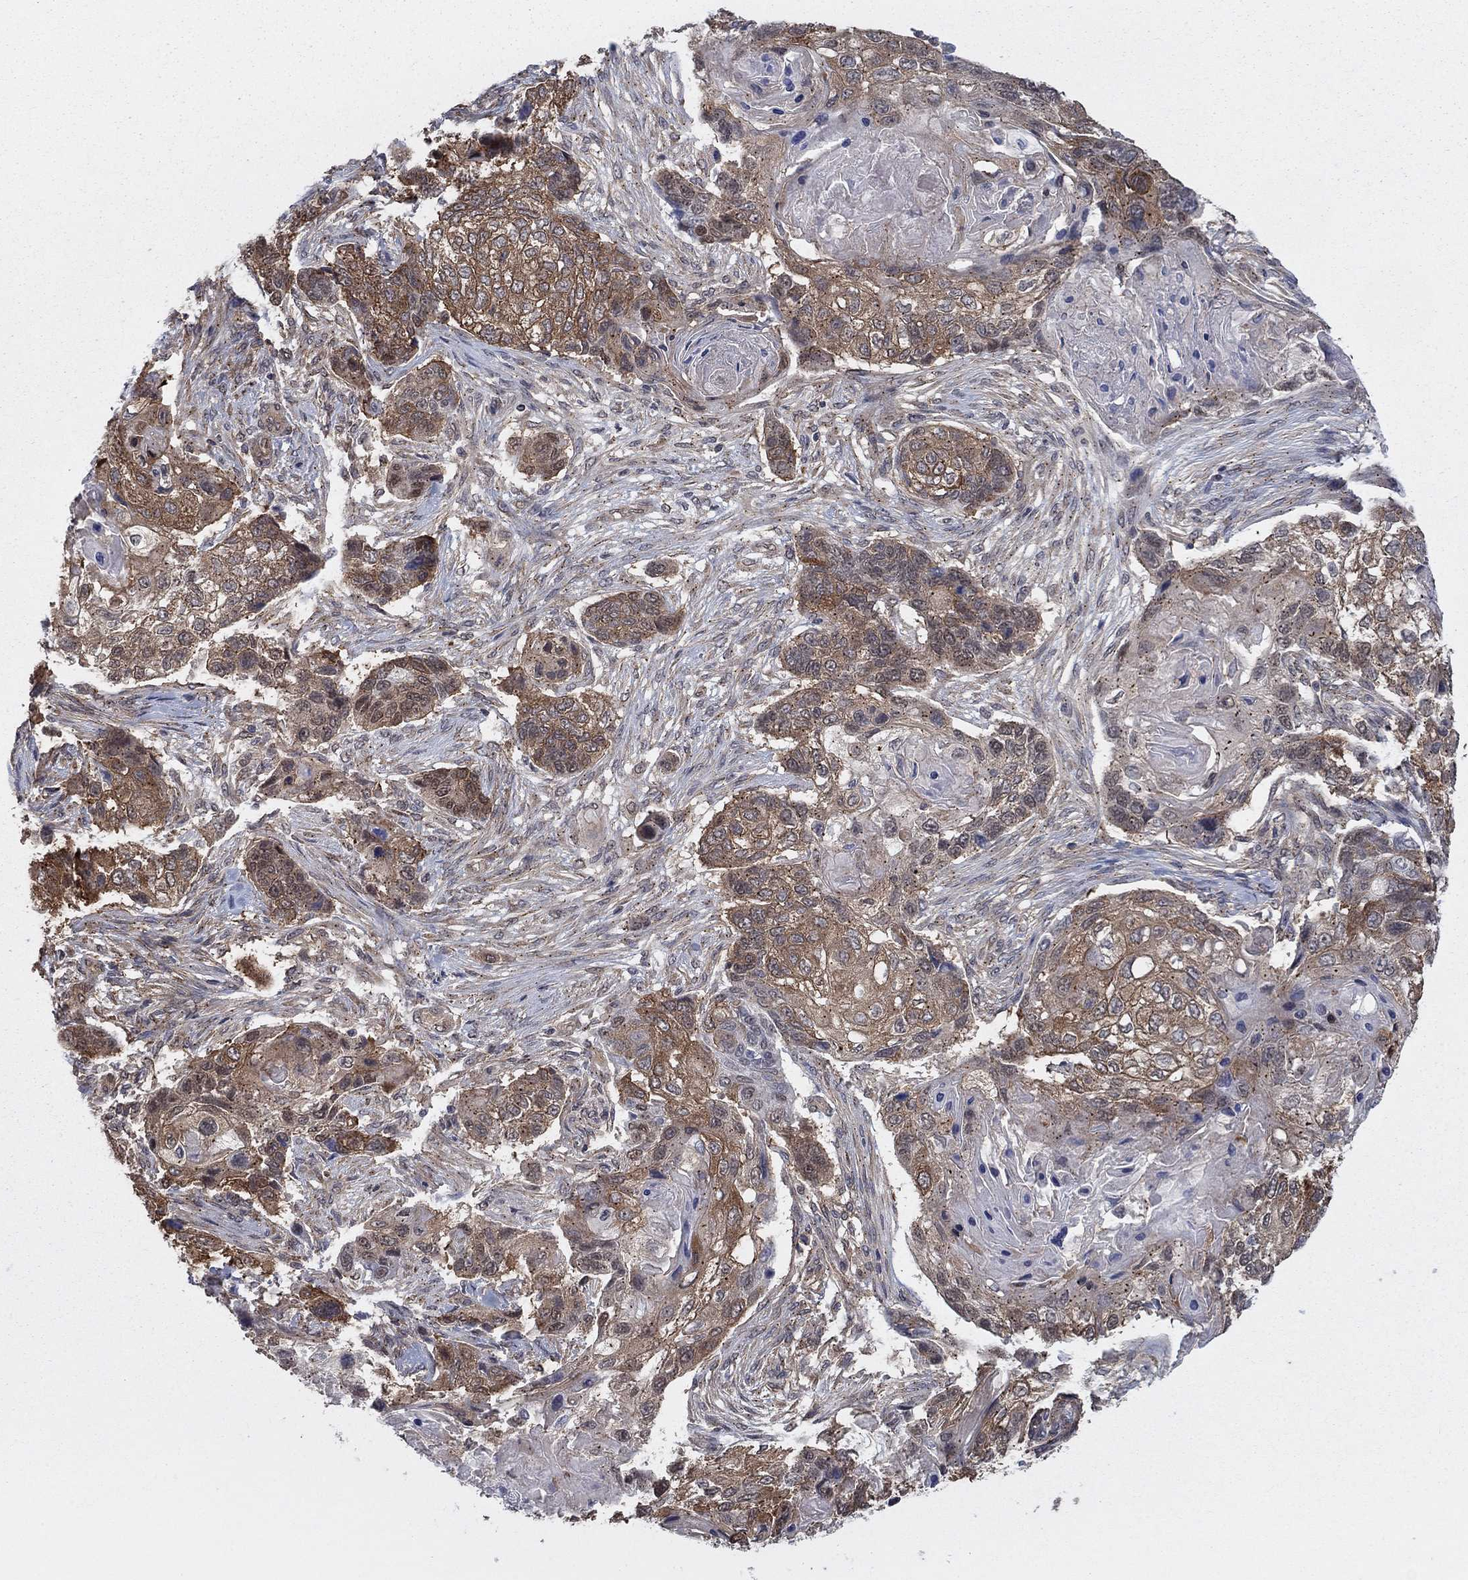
{"staining": {"intensity": "moderate", "quantity": "25%-75%", "location": "cytoplasmic/membranous"}, "tissue": "lung cancer", "cell_type": "Tumor cells", "image_type": "cancer", "snomed": [{"axis": "morphology", "description": "Normal tissue, NOS"}, {"axis": "morphology", "description": "Squamous cell carcinoma, NOS"}, {"axis": "topography", "description": "Bronchus"}, {"axis": "topography", "description": "Lung"}], "caption": "Lung cancer (squamous cell carcinoma) stained with a brown dye demonstrates moderate cytoplasmic/membranous positive positivity in about 25%-75% of tumor cells.", "gene": "SH3RF1", "patient": {"sex": "male", "age": 69}}